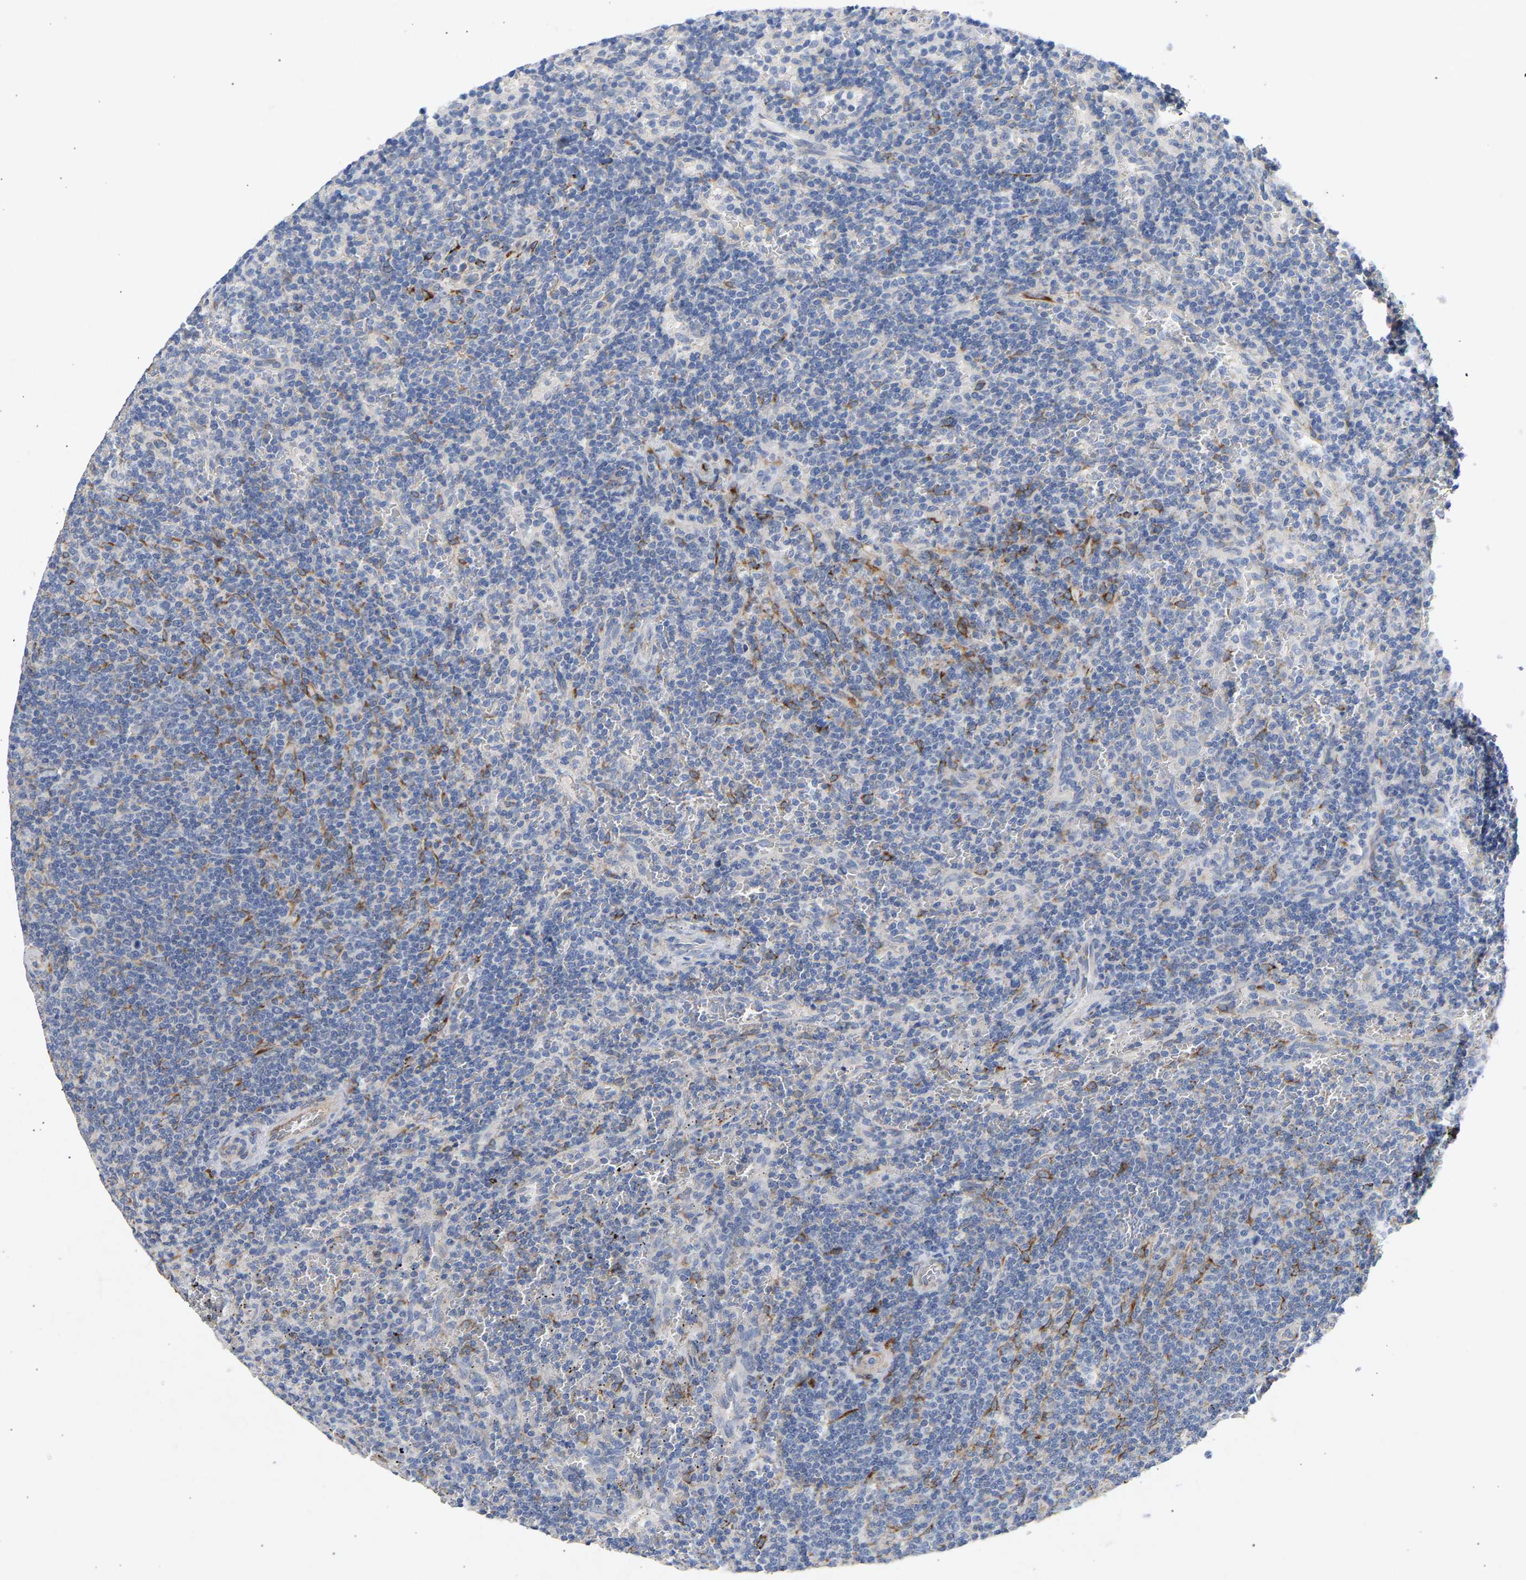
{"staining": {"intensity": "negative", "quantity": "none", "location": "none"}, "tissue": "lymphoma", "cell_type": "Tumor cells", "image_type": "cancer", "snomed": [{"axis": "morphology", "description": "Malignant lymphoma, non-Hodgkin's type, Low grade"}, {"axis": "topography", "description": "Spleen"}], "caption": "Micrograph shows no significant protein positivity in tumor cells of malignant lymphoma, non-Hodgkin's type (low-grade). (Brightfield microscopy of DAB (3,3'-diaminobenzidine) immunohistochemistry (IHC) at high magnification).", "gene": "SELENOM", "patient": {"sex": "female", "age": 50}}